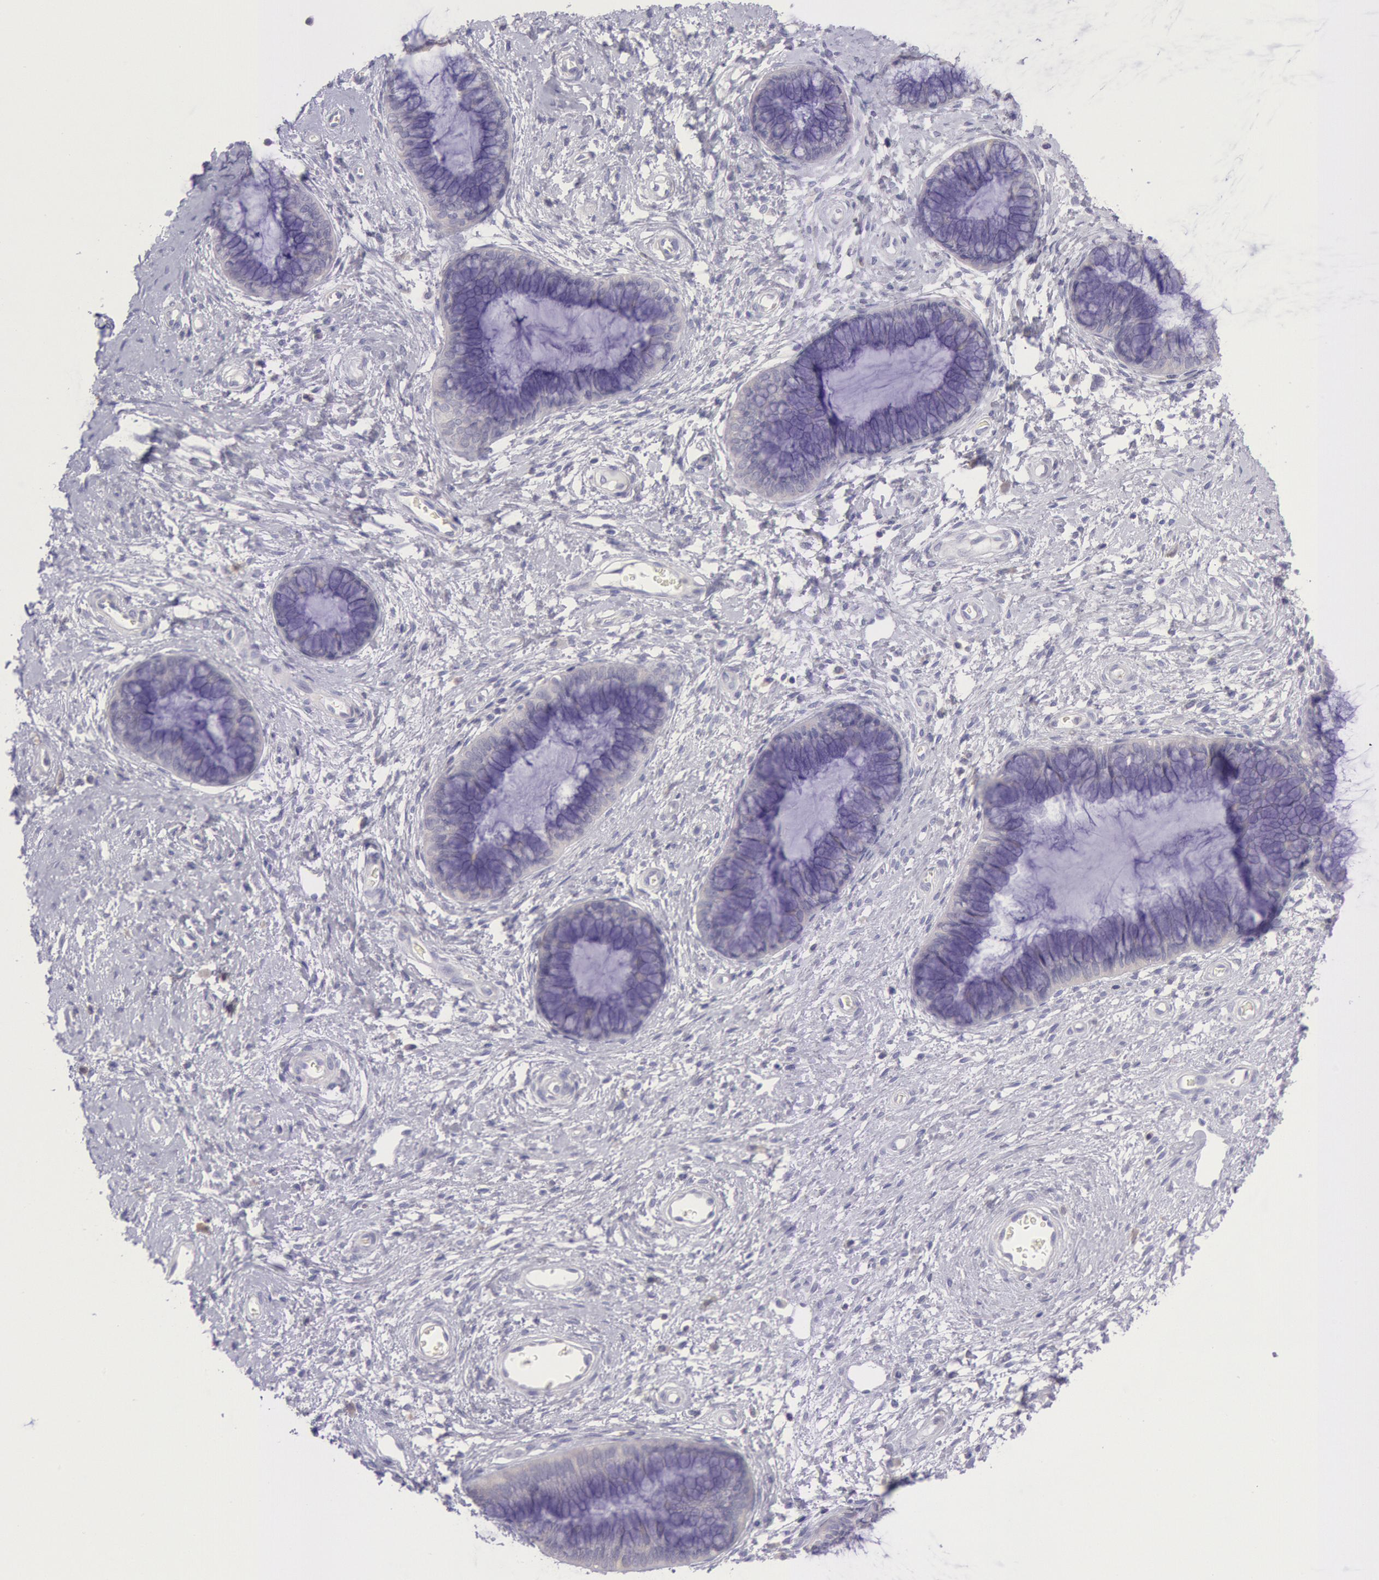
{"staining": {"intensity": "negative", "quantity": "none", "location": "none"}, "tissue": "cervix", "cell_type": "Glandular cells", "image_type": "normal", "snomed": [{"axis": "morphology", "description": "Normal tissue, NOS"}, {"axis": "topography", "description": "Cervix"}], "caption": "A high-resolution micrograph shows IHC staining of normal cervix, which demonstrates no significant positivity in glandular cells.", "gene": "MYH1", "patient": {"sex": "female", "age": 27}}